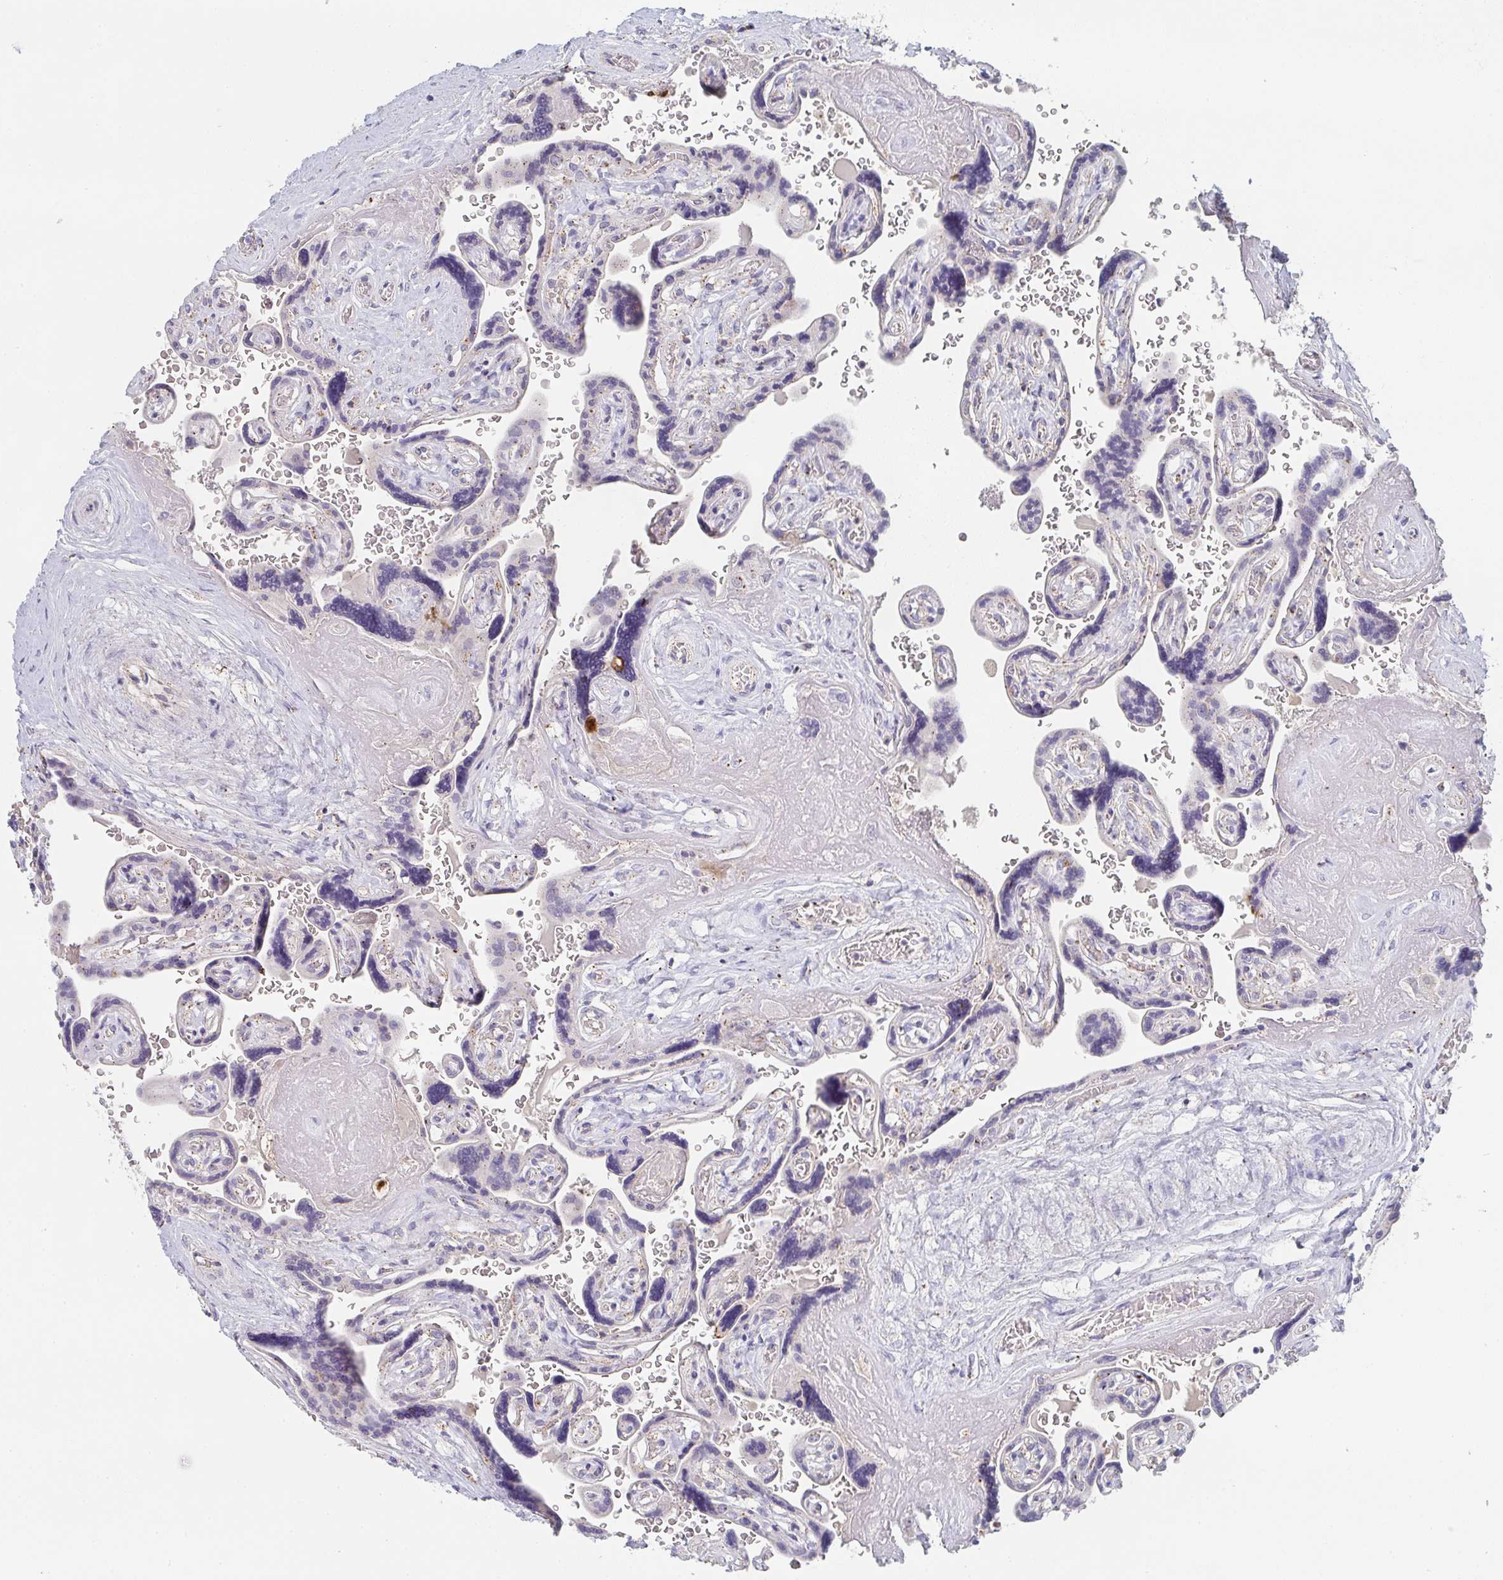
{"staining": {"intensity": "negative", "quantity": "none", "location": "none"}, "tissue": "placenta", "cell_type": "Decidual cells", "image_type": "normal", "snomed": [{"axis": "morphology", "description": "Normal tissue, NOS"}, {"axis": "topography", "description": "Placenta"}], "caption": "Immunohistochemistry (IHC) micrograph of unremarkable placenta stained for a protein (brown), which displays no positivity in decidual cells. (DAB immunohistochemistry (IHC) visualized using brightfield microscopy, high magnification).", "gene": "CHMP5", "patient": {"sex": "female", "age": 32}}